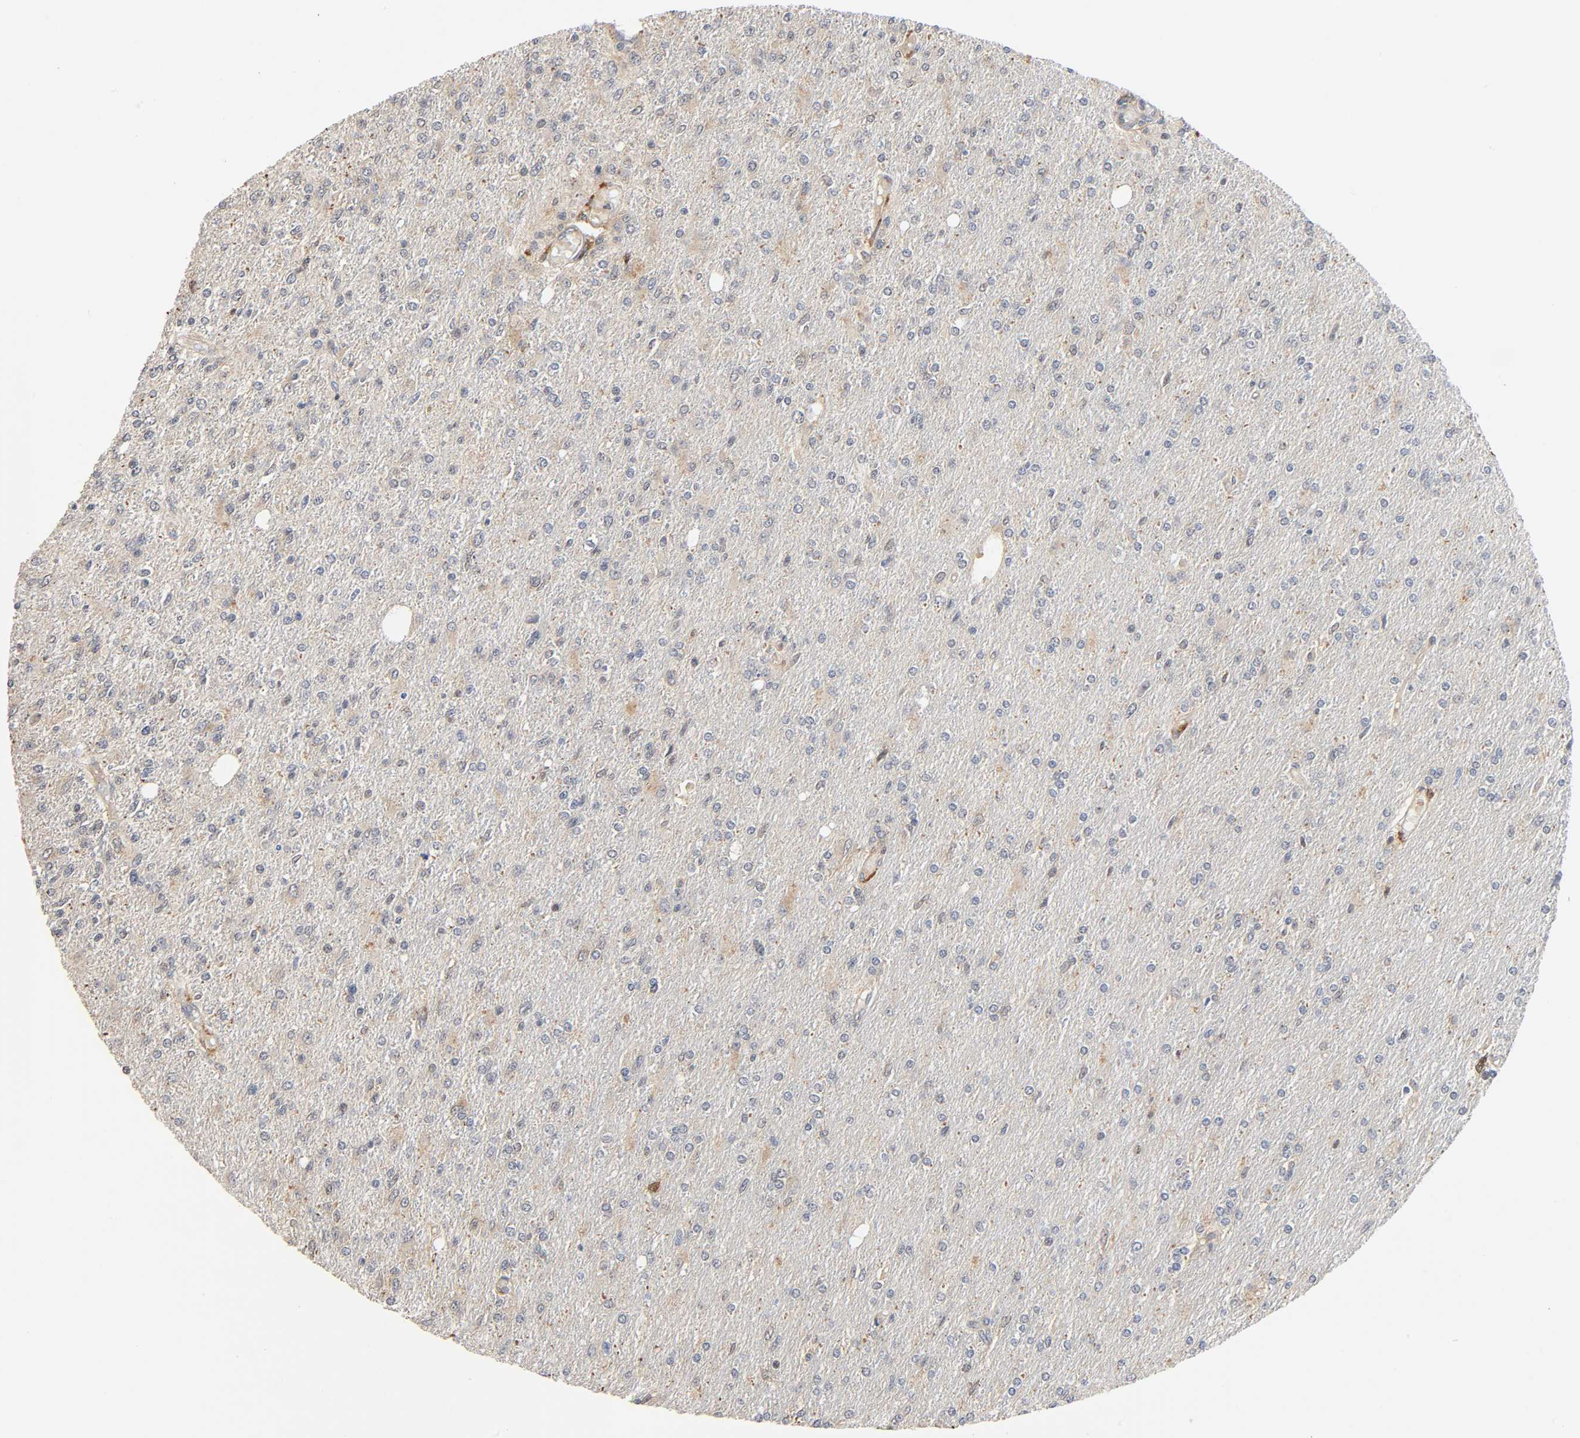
{"staining": {"intensity": "negative", "quantity": "none", "location": "none"}, "tissue": "glioma", "cell_type": "Tumor cells", "image_type": "cancer", "snomed": [{"axis": "morphology", "description": "Glioma, malignant, High grade"}, {"axis": "topography", "description": "Cerebral cortex"}], "caption": "Immunohistochemistry (IHC) of high-grade glioma (malignant) shows no expression in tumor cells.", "gene": "CASP9", "patient": {"sex": "male", "age": 76}}